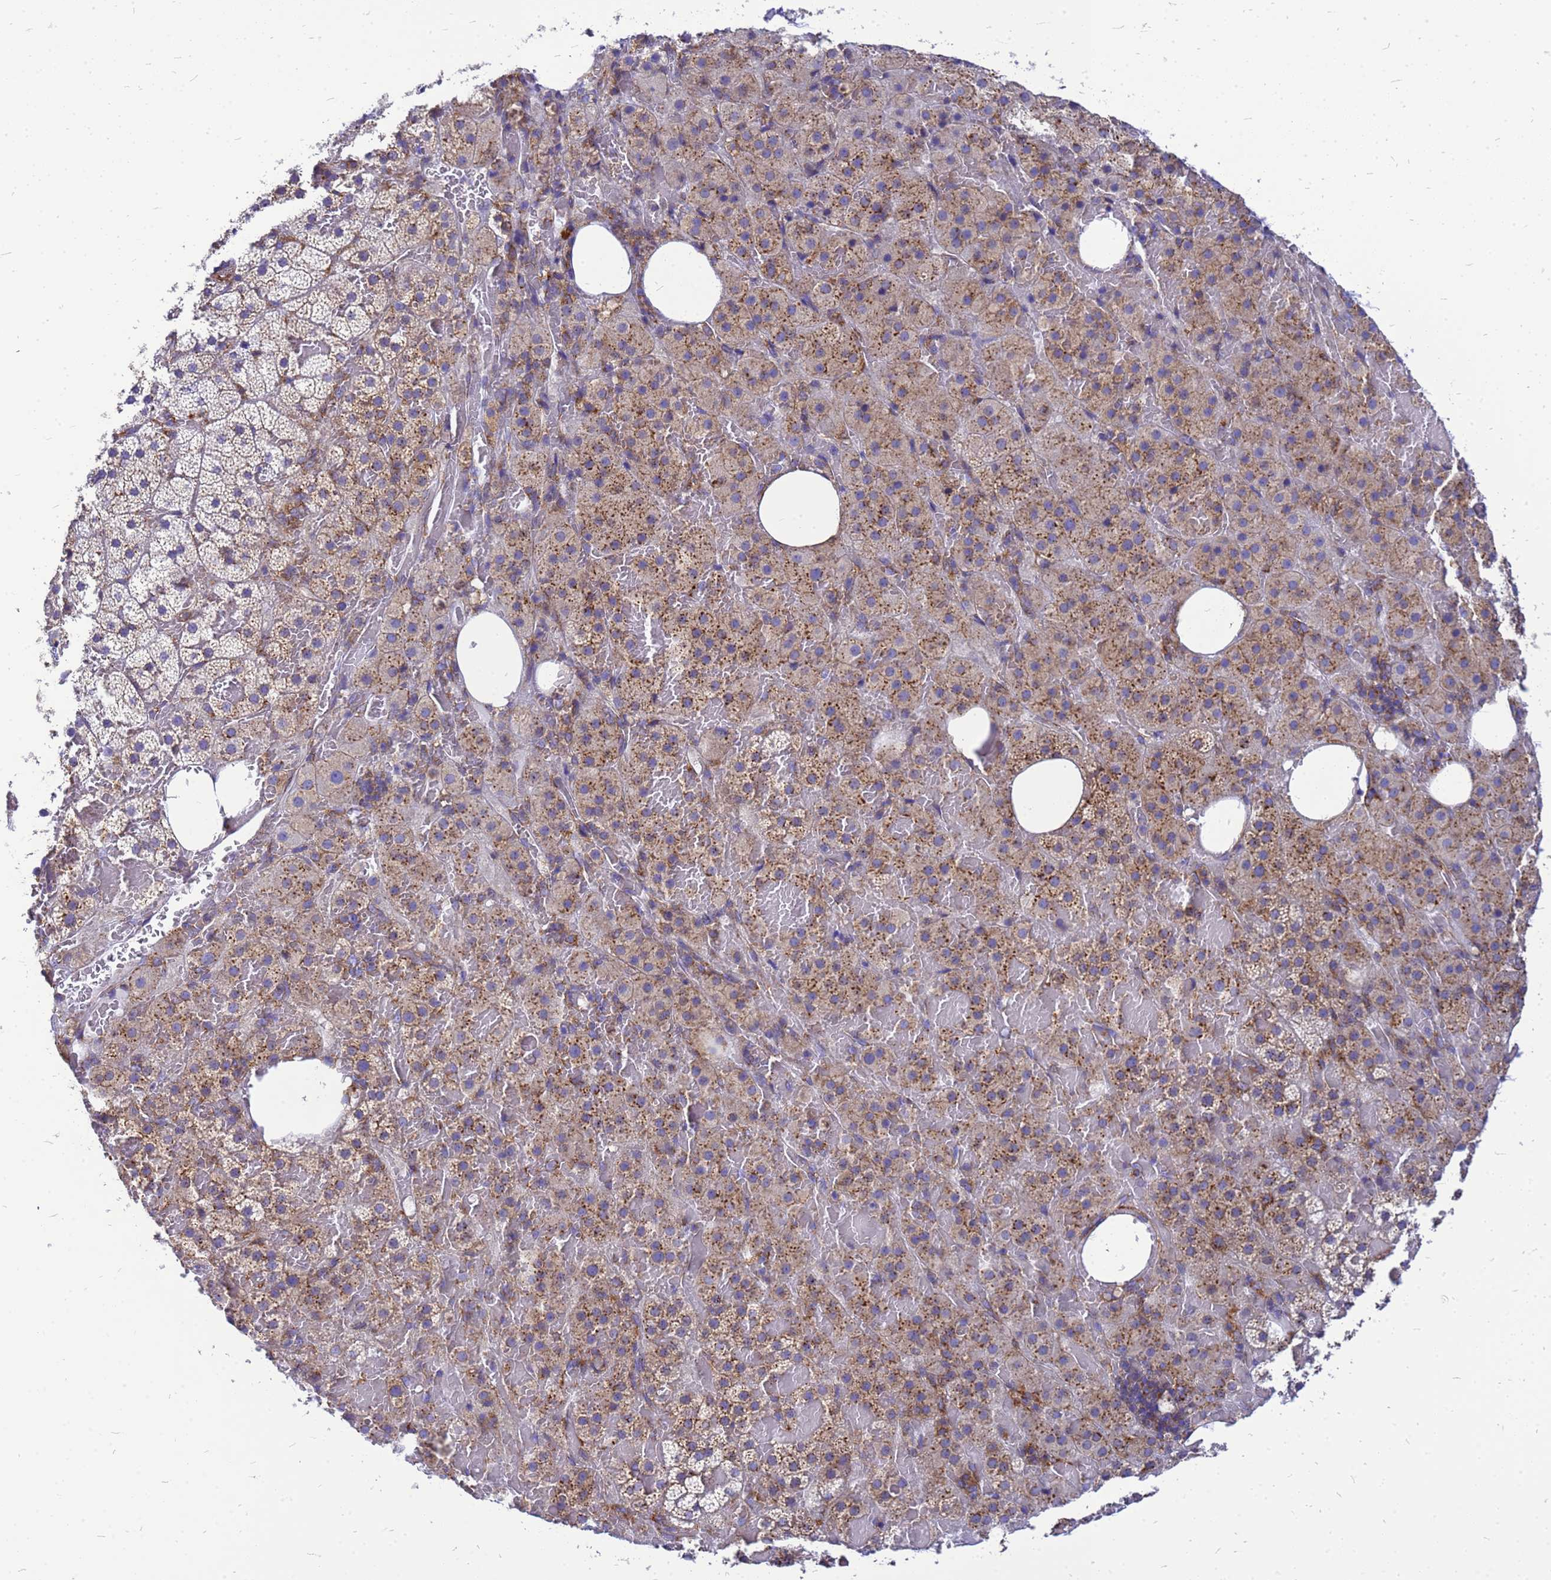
{"staining": {"intensity": "moderate", "quantity": "25%-75%", "location": "cytoplasmic/membranous"}, "tissue": "adrenal gland", "cell_type": "Glandular cells", "image_type": "normal", "snomed": [{"axis": "morphology", "description": "Normal tissue, NOS"}, {"axis": "topography", "description": "Adrenal gland"}], "caption": "Moderate cytoplasmic/membranous positivity for a protein is seen in approximately 25%-75% of glandular cells of normal adrenal gland using IHC.", "gene": "EEF1D", "patient": {"sex": "female", "age": 59}}